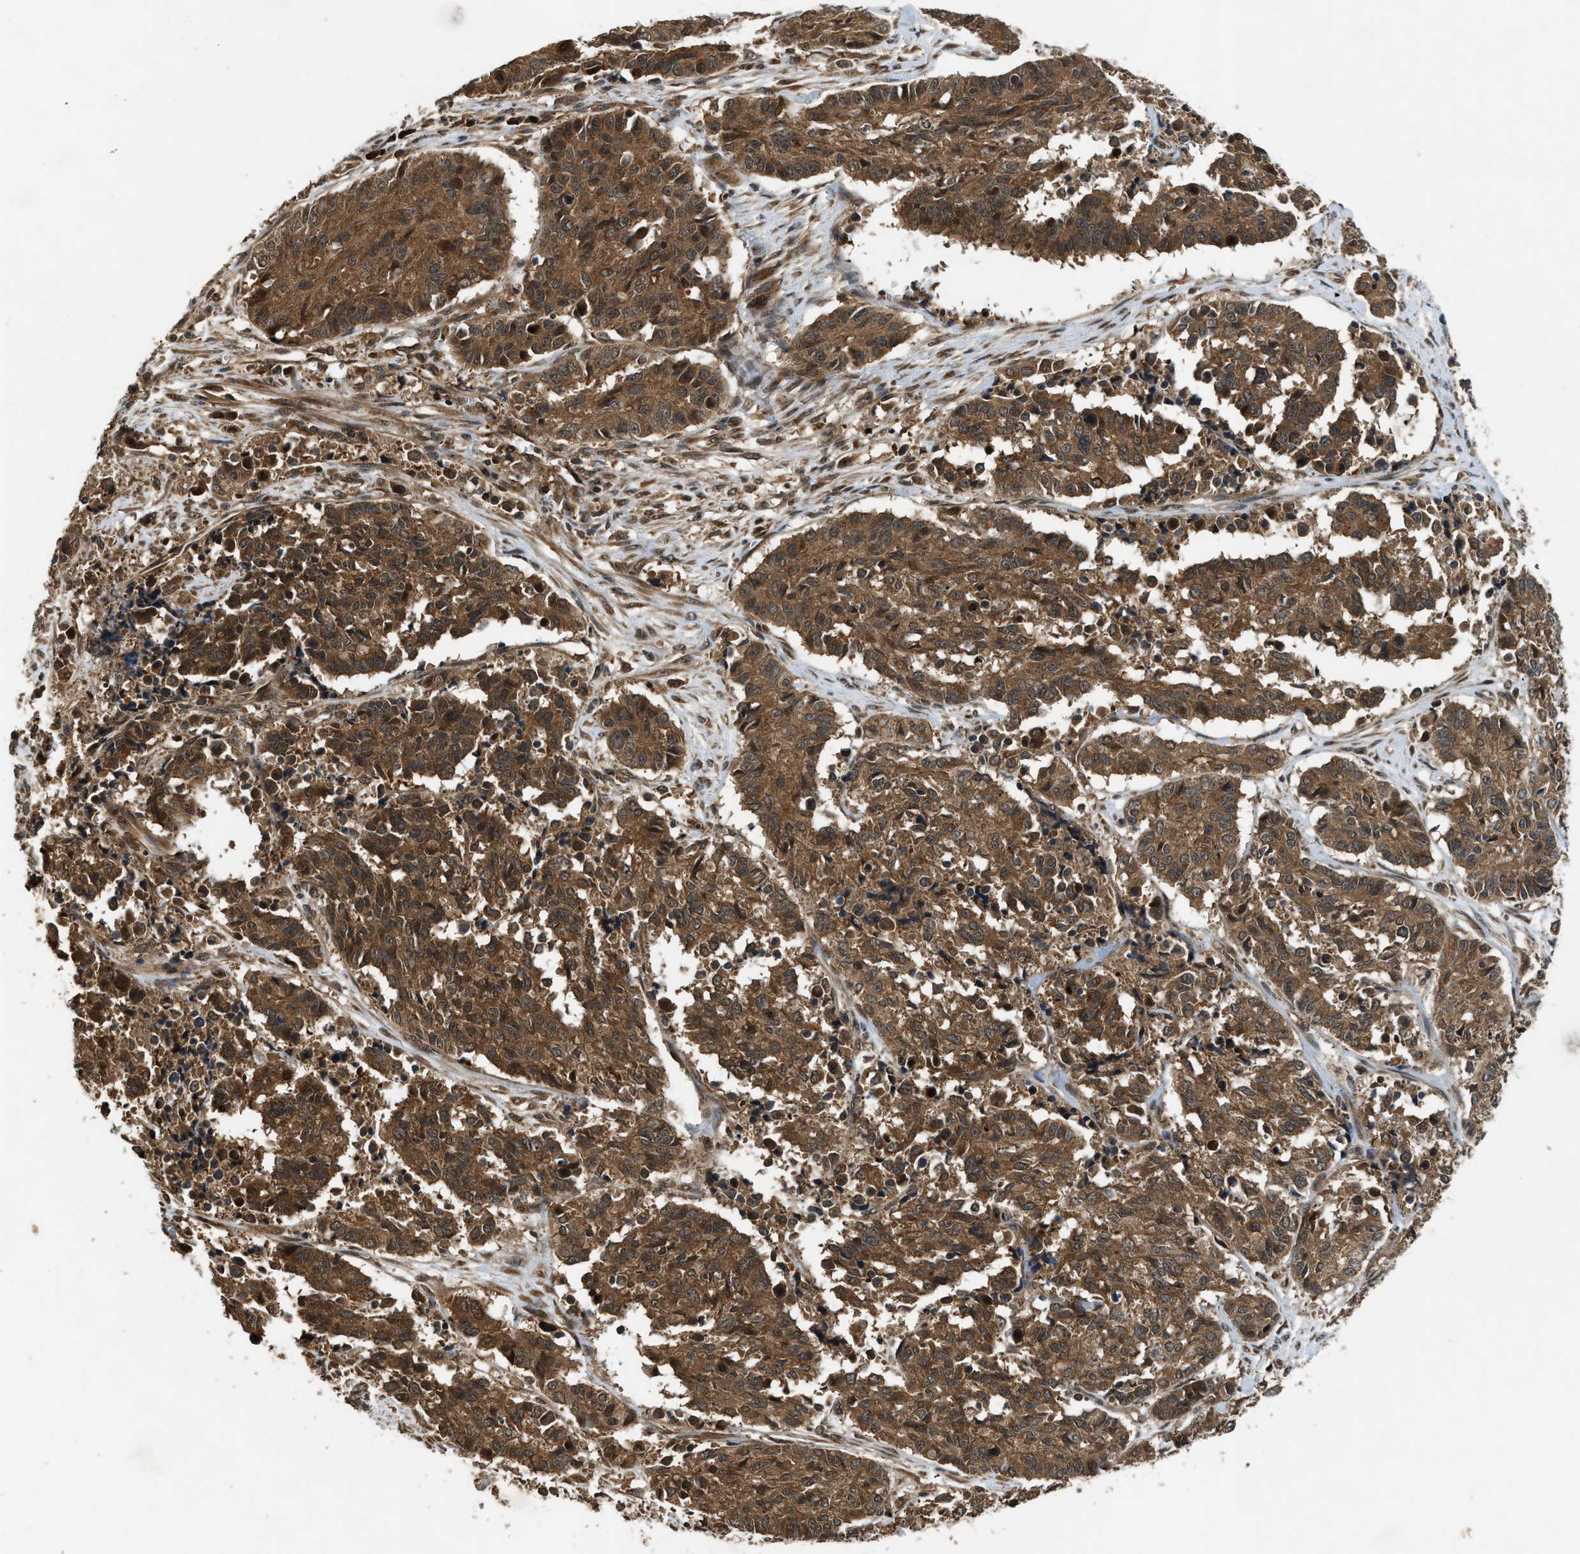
{"staining": {"intensity": "moderate", "quantity": ">75%", "location": "cytoplasmic/membranous"}, "tissue": "cervical cancer", "cell_type": "Tumor cells", "image_type": "cancer", "snomed": [{"axis": "morphology", "description": "Squamous cell carcinoma, NOS"}, {"axis": "topography", "description": "Cervix"}], "caption": "Squamous cell carcinoma (cervical) stained with DAB immunohistochemistry (IHC) reveals medium levels of moderate cytoplasmic/membranous staining in approximately >75% of tumor cells.", "gene": "RPS6KB1", "patient": {"sex": "female", "age": 35}}